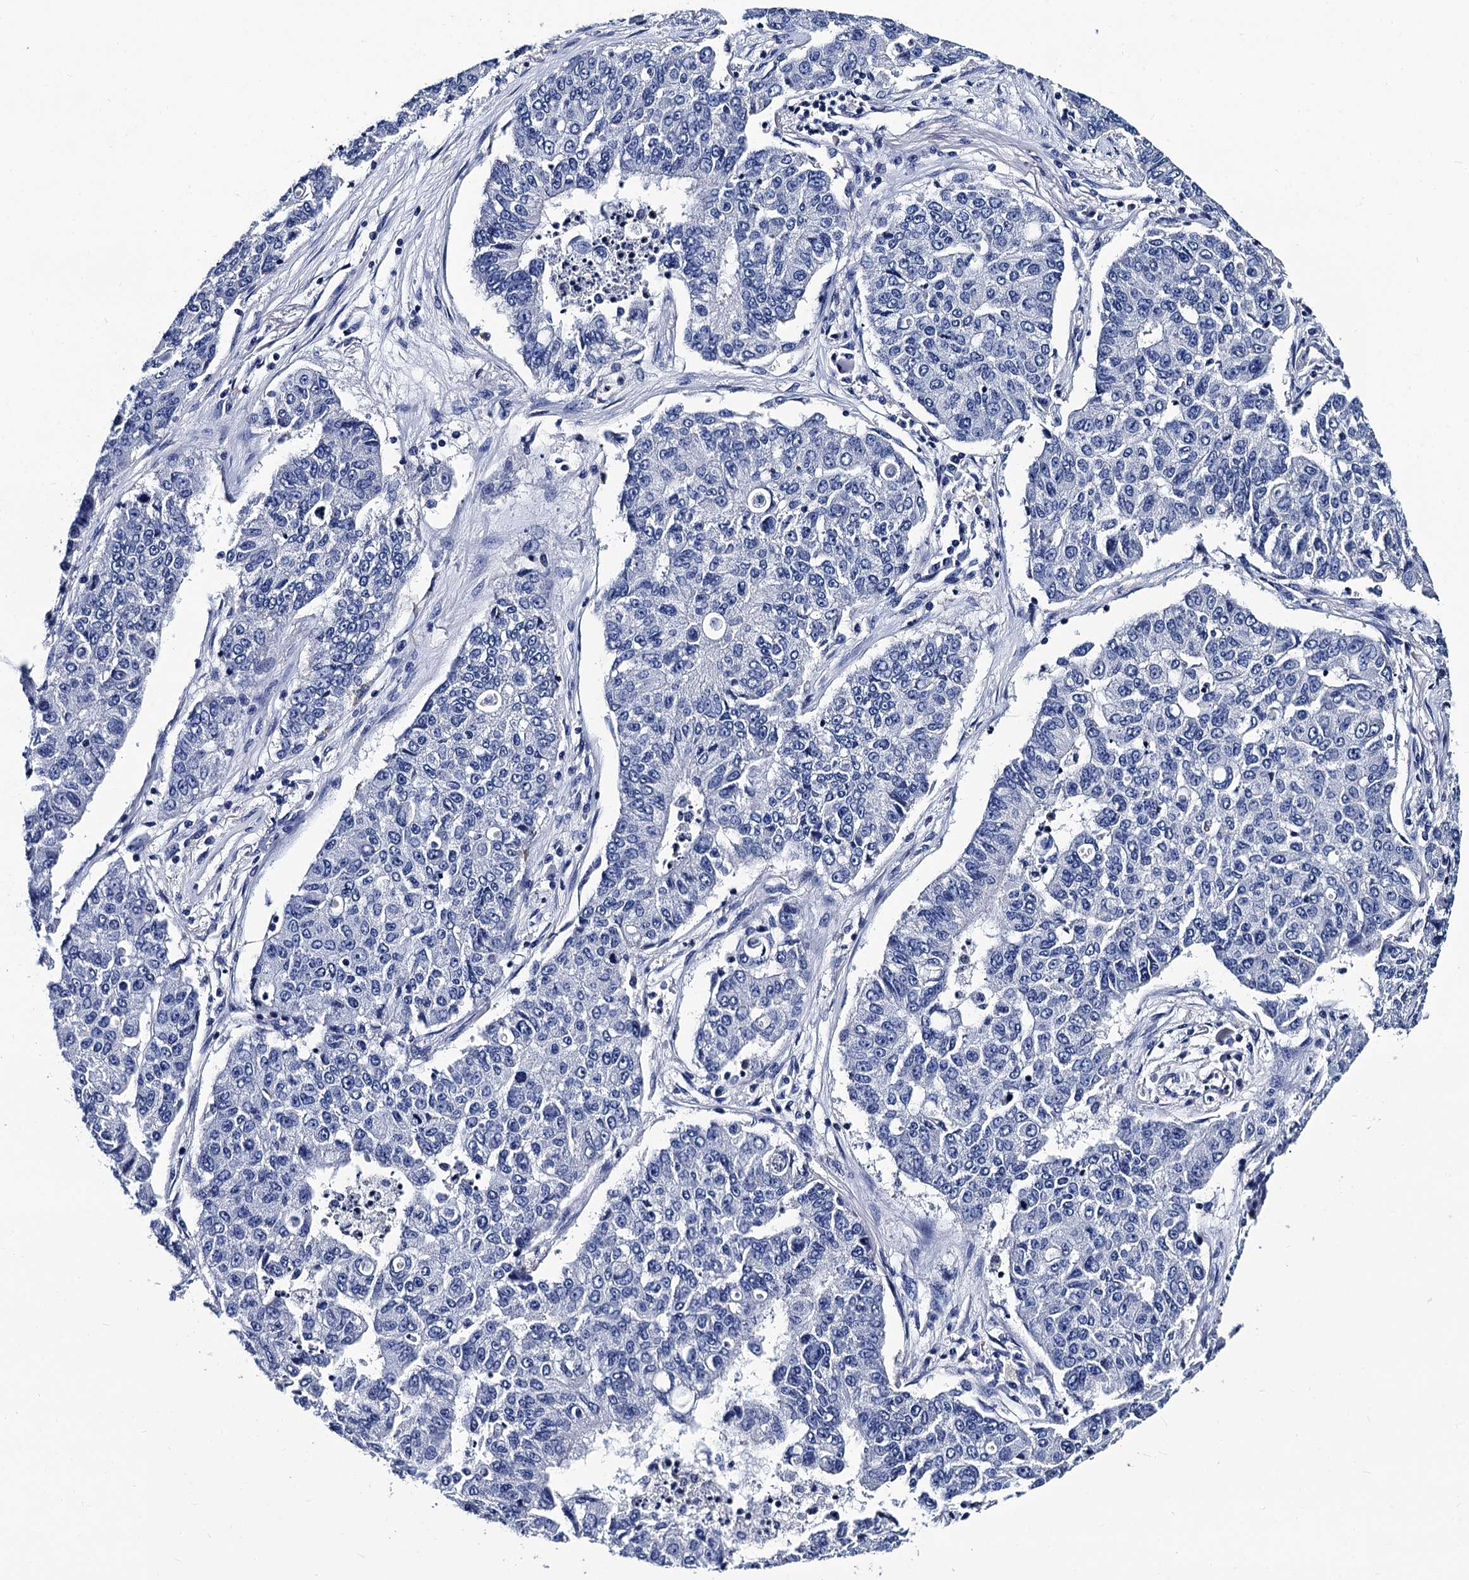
{"staining": {"intensity": "negative", "quantity": "none", "location": "none"}, "tissue": "lung cancer", "cell_type": "Tumor cells", "image_type": "cancer", "snomed": [{"axis": "morphology", "description": "Squamous cell carcinoma, NOS"}, {"axis": "topography", "description": "Lung"}], "caption": "Image shows no protein positivity in tumor cells of lung squamous cell carcinoma tissue. The staining is performed using DAB (3,3'-diaminobenzidine) brown chromogen with nuclei counter-stained in using hematoxylin.", "gene": "LRRC30", "patient": {"sex": "male", "age": 74}}